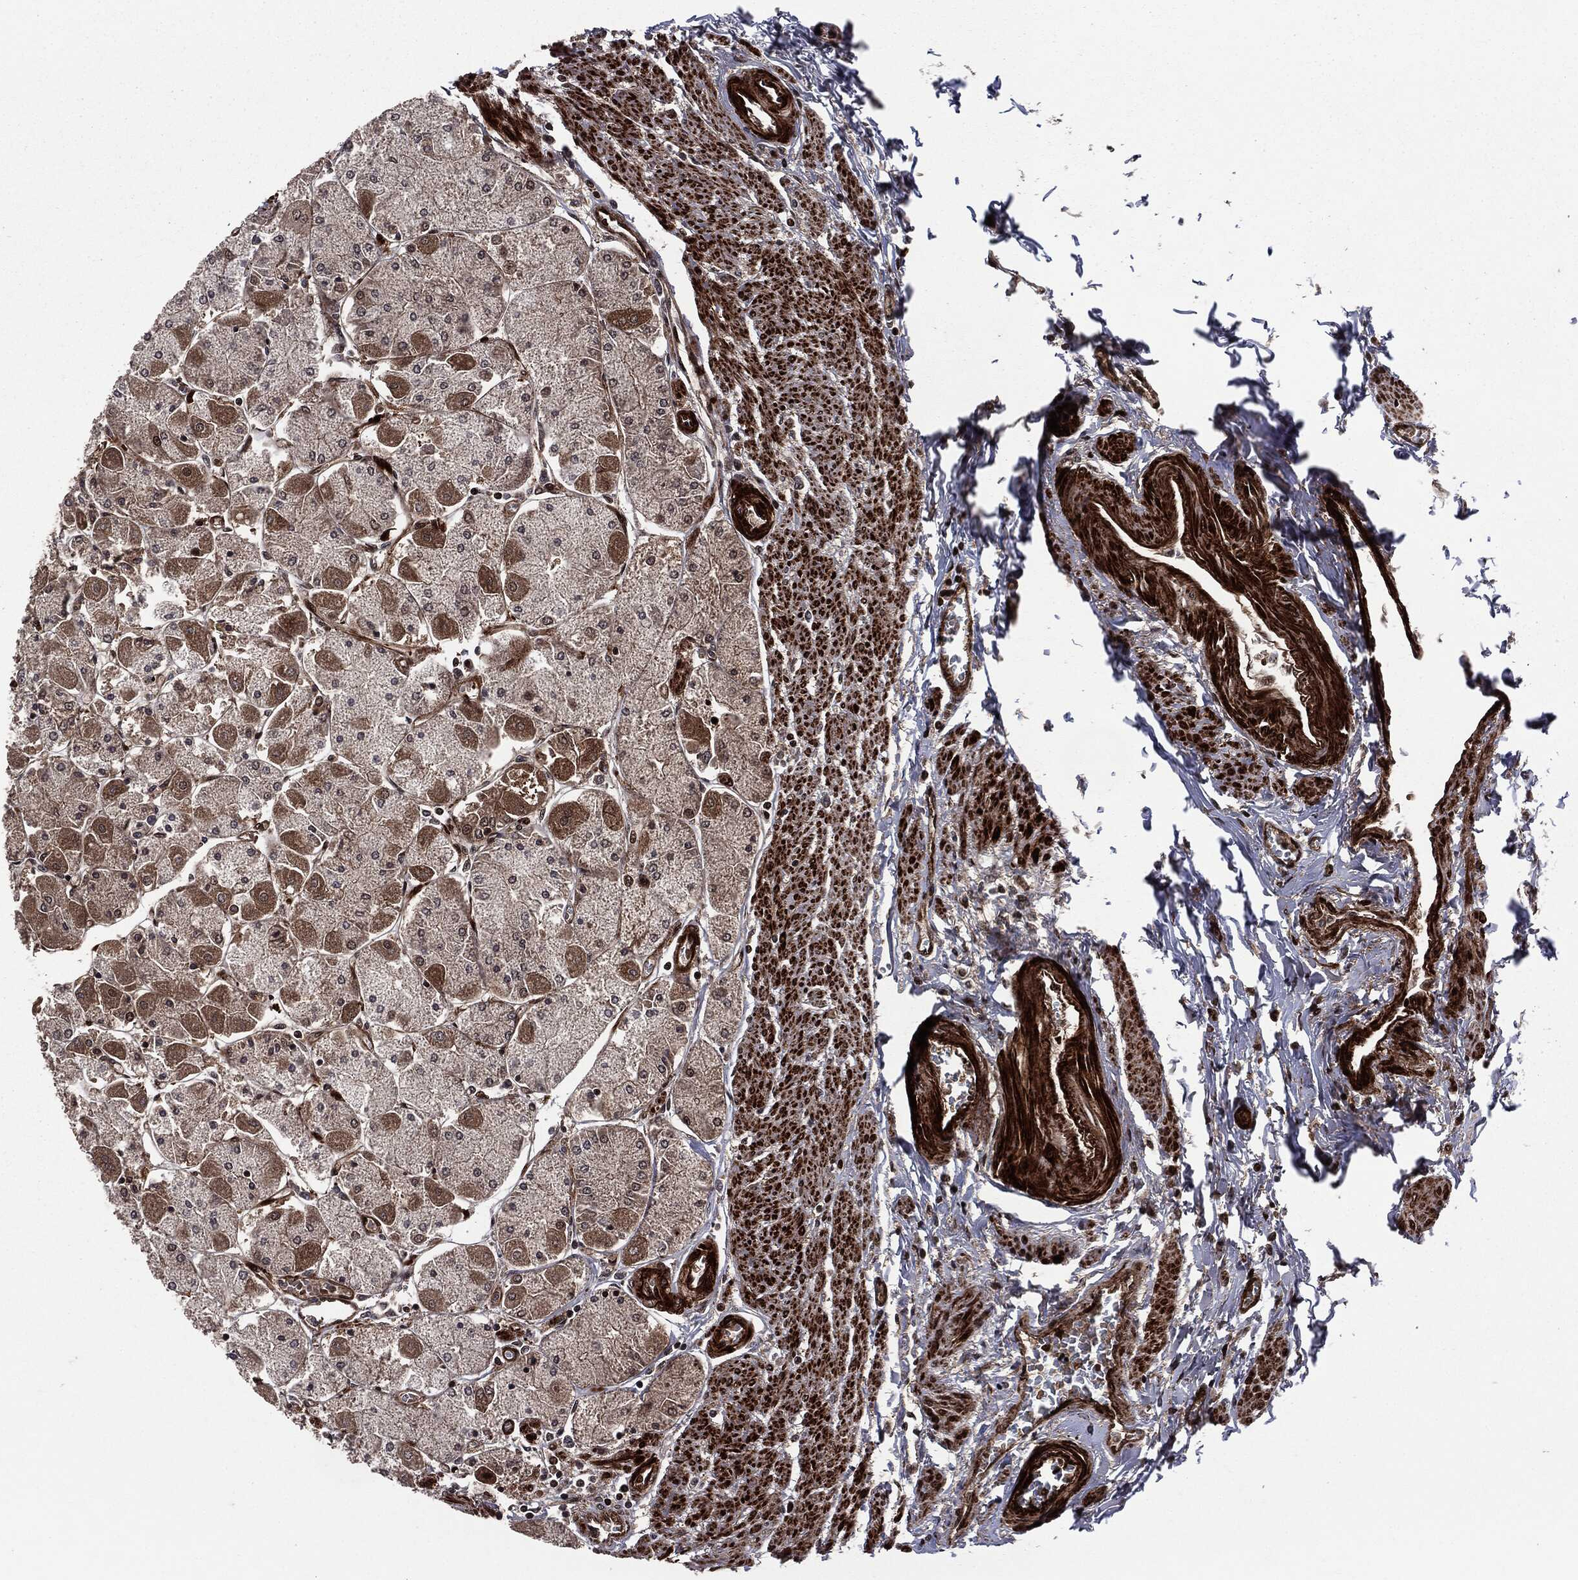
{"staining": {"intensity": "strong", "quantity": "25%-75%", "location": "cytoplasmic/membranous,nuclear"}, "tissue": "stomach", "cell_type": "Glandular cells", "image_type": "normal", "snomed": [{"axis": "morphology", "description": "Normal tissue, NOS"}, {"axis": "topography", "description": "Stomach"}], "caption": "A brown stain highlights strong cytoplasmic/membranous,nuclear staining of a protein in glandular cells of normal human stomach. The protein of interest is stained brown, and the nuclei are stained in blue (DAB (3,3'-diaminobenzidine) IHC with brightfield microscopy, high magnification).", "gene": "SMAD4", "patient": {"sex": "male", "age": 70}}